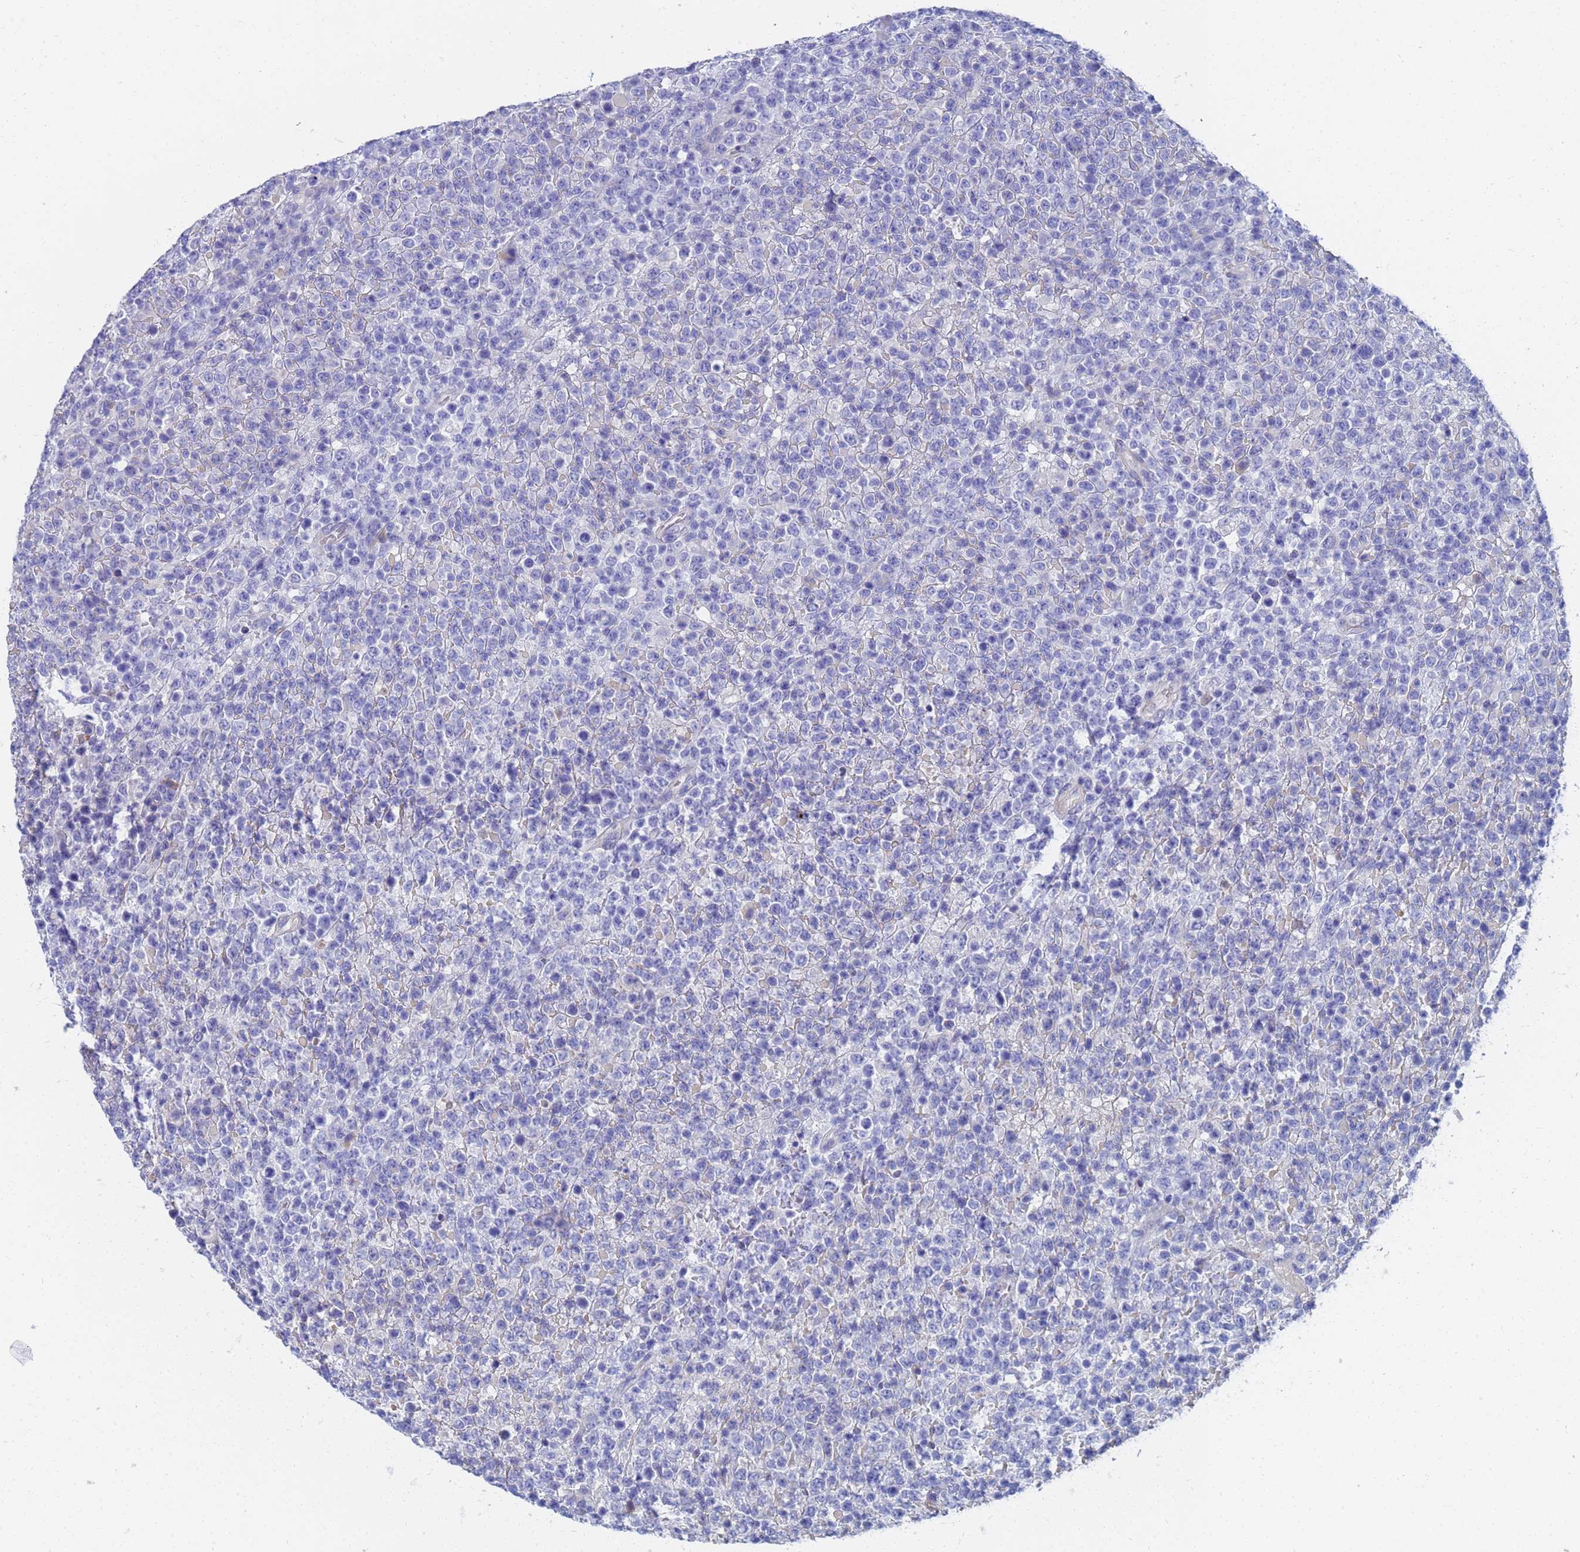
{"staining": {"intensity": "negative", "quantity": "none", "location": "none"}, "tissue": "lymphoma", "cell_type": "Tumor cells", "image_type": "cancer", "snomed": [{"axis": "morphology", "description": "Malignant lymphoma, non-Hodgkin's type, High grade"}, {"axis": "topography", "description": "Colon"}], "caption": "The micrograph reveals no staining of tumor cells in lymphoma. (DAB (3,3'-diaminobenzidine) immunohistochemistry (IHC) with hematoxylin counter stain).", "gene": "LBX2", "patient": {"sex": "female", "age": 53}}